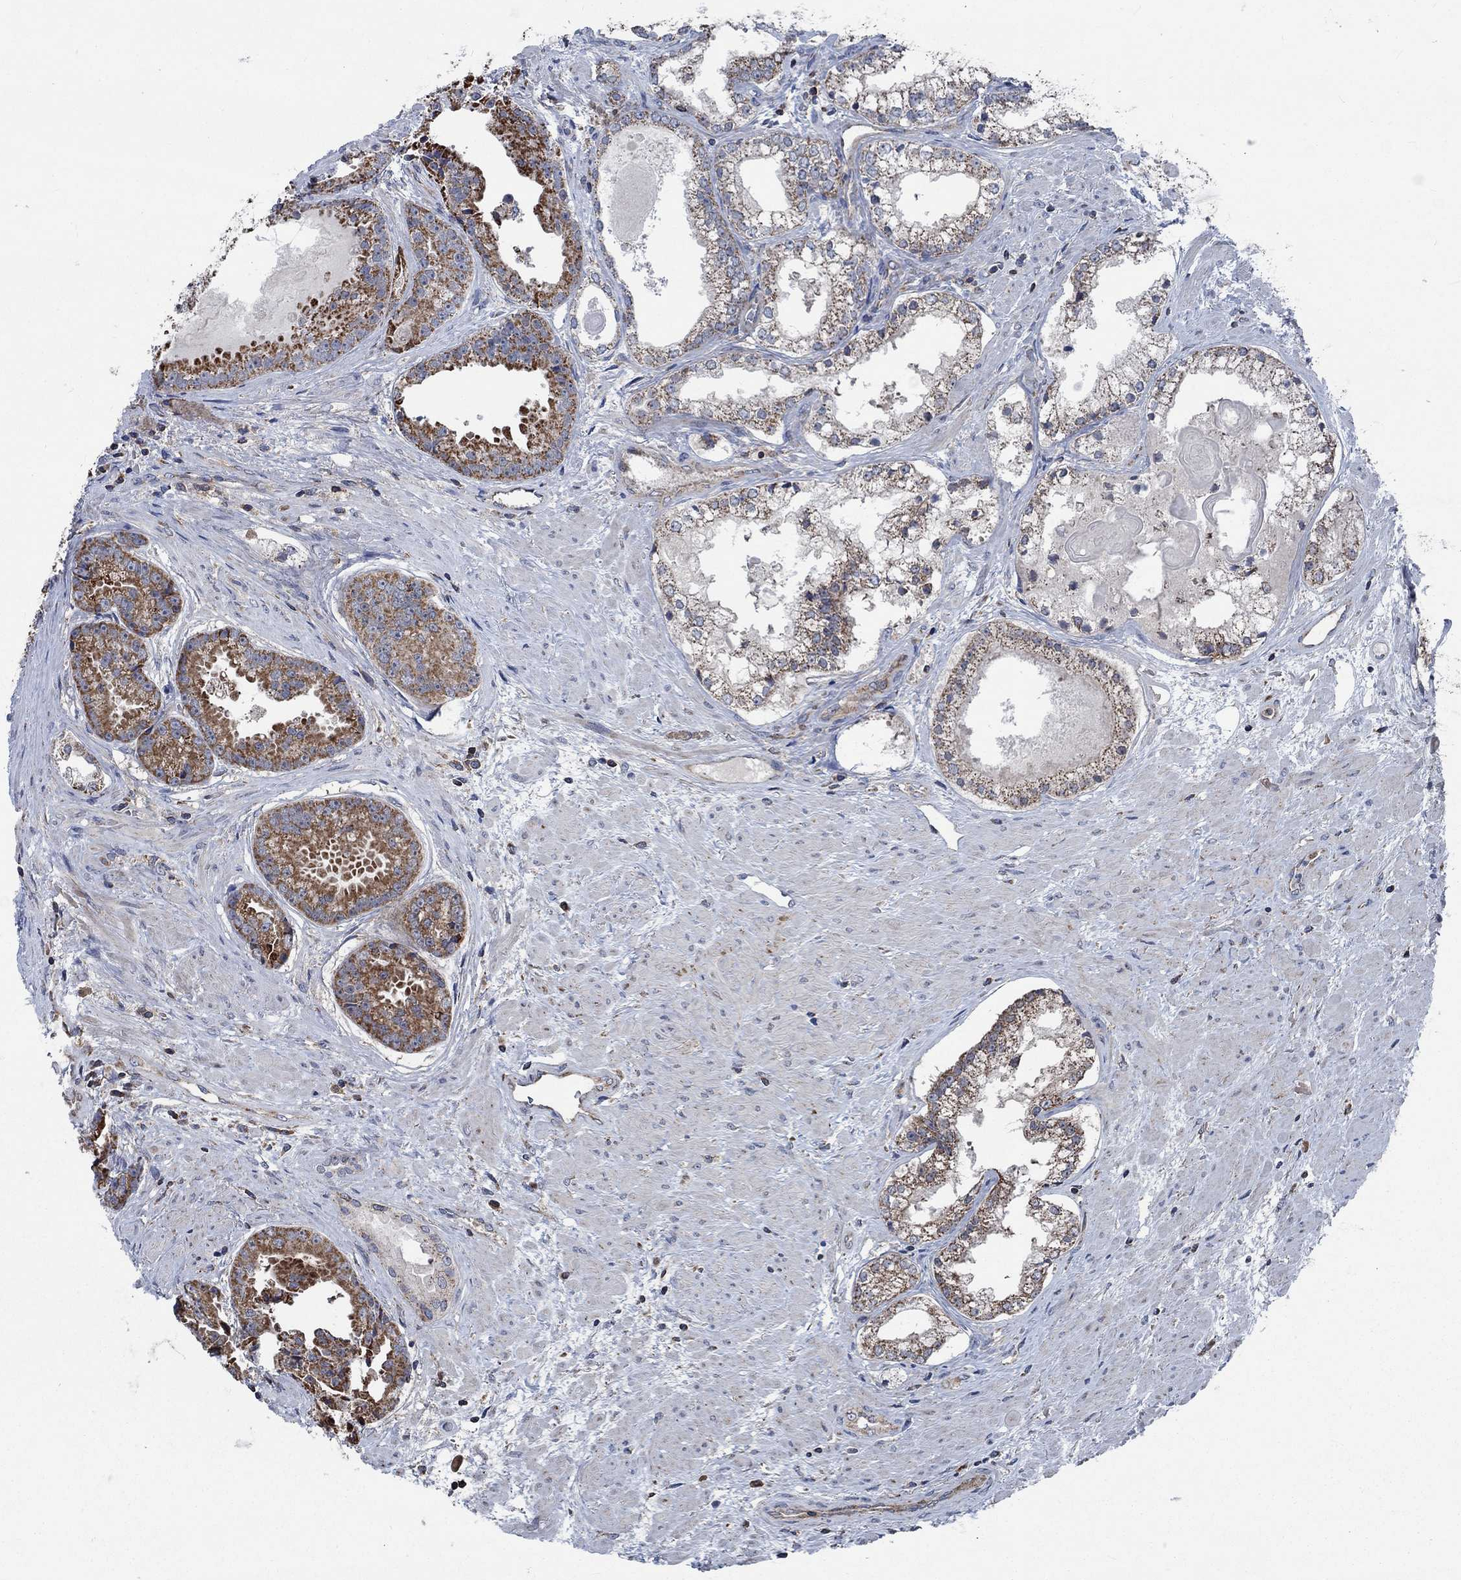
{"staining": {"intensity": "moderate", "quantity": ">75%", "location": "cytoplasmic/membranous"}, "tissue": "prostate cancer", "cell_type": "Tumor cells", "image_type": "cancer", "snomed": [{"axis": "morphology", "description": "Adenocarcinoma, NOS"}, {"axis": "morphology", "description": "Adenocarcinoma, High grade"}, {"axis": "topography", "description": "Prostate"}], "caption": "High-grade adenocarcinoma (prostate) stained with immunohistochemistry (IHC) shows moderate cytoplasmic/membranous positivity in about >75% of tumor cells. Ihc stains the protein in brown and the nuclei are stained blue.", "gene": "STXBP6", "patient": {"sex": "male", "age": 64}}